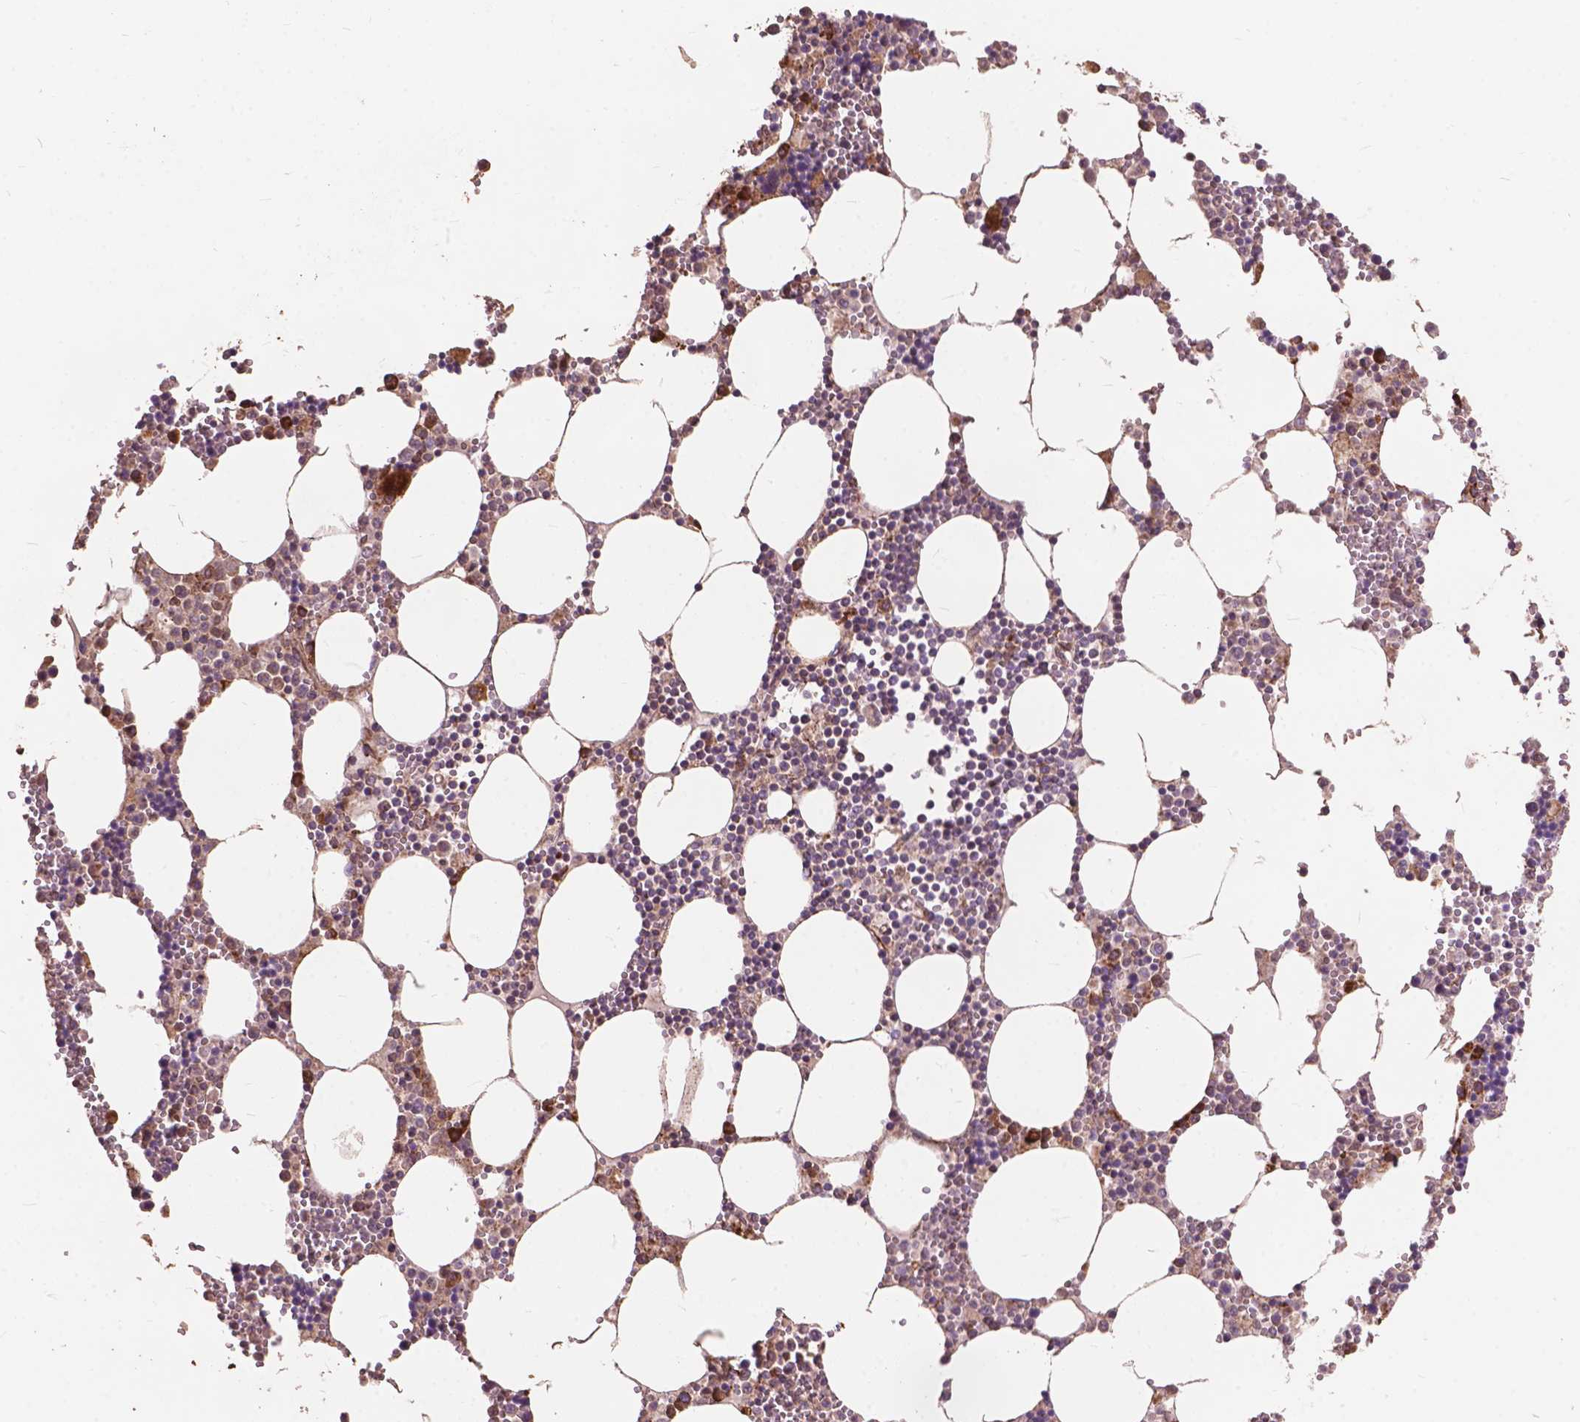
{"staining": {"intensity": "strong", "quantity": "<25%", "location": "cytoplasmic/membranous"}, "tissue": "bone marrow", "cell_type": "Hematopoietic cells", "image_type": "normal", "snomed": [{"axis": "morphology", "description": "Normal tissue, NOS"}, {"axis": "topography", "description": "Bone marrow"}], "caption": "Immunohistochemical staining of unremarkable human bone marrow reveals medium levels of strong cytoplasmic/membranous staining in about <25% of hematopoietic cells. (Brightfield microscopy of DAB IHC at high magnification).", "gene": "FNIP1", "patient": {"sex": "male", "age": 54}}